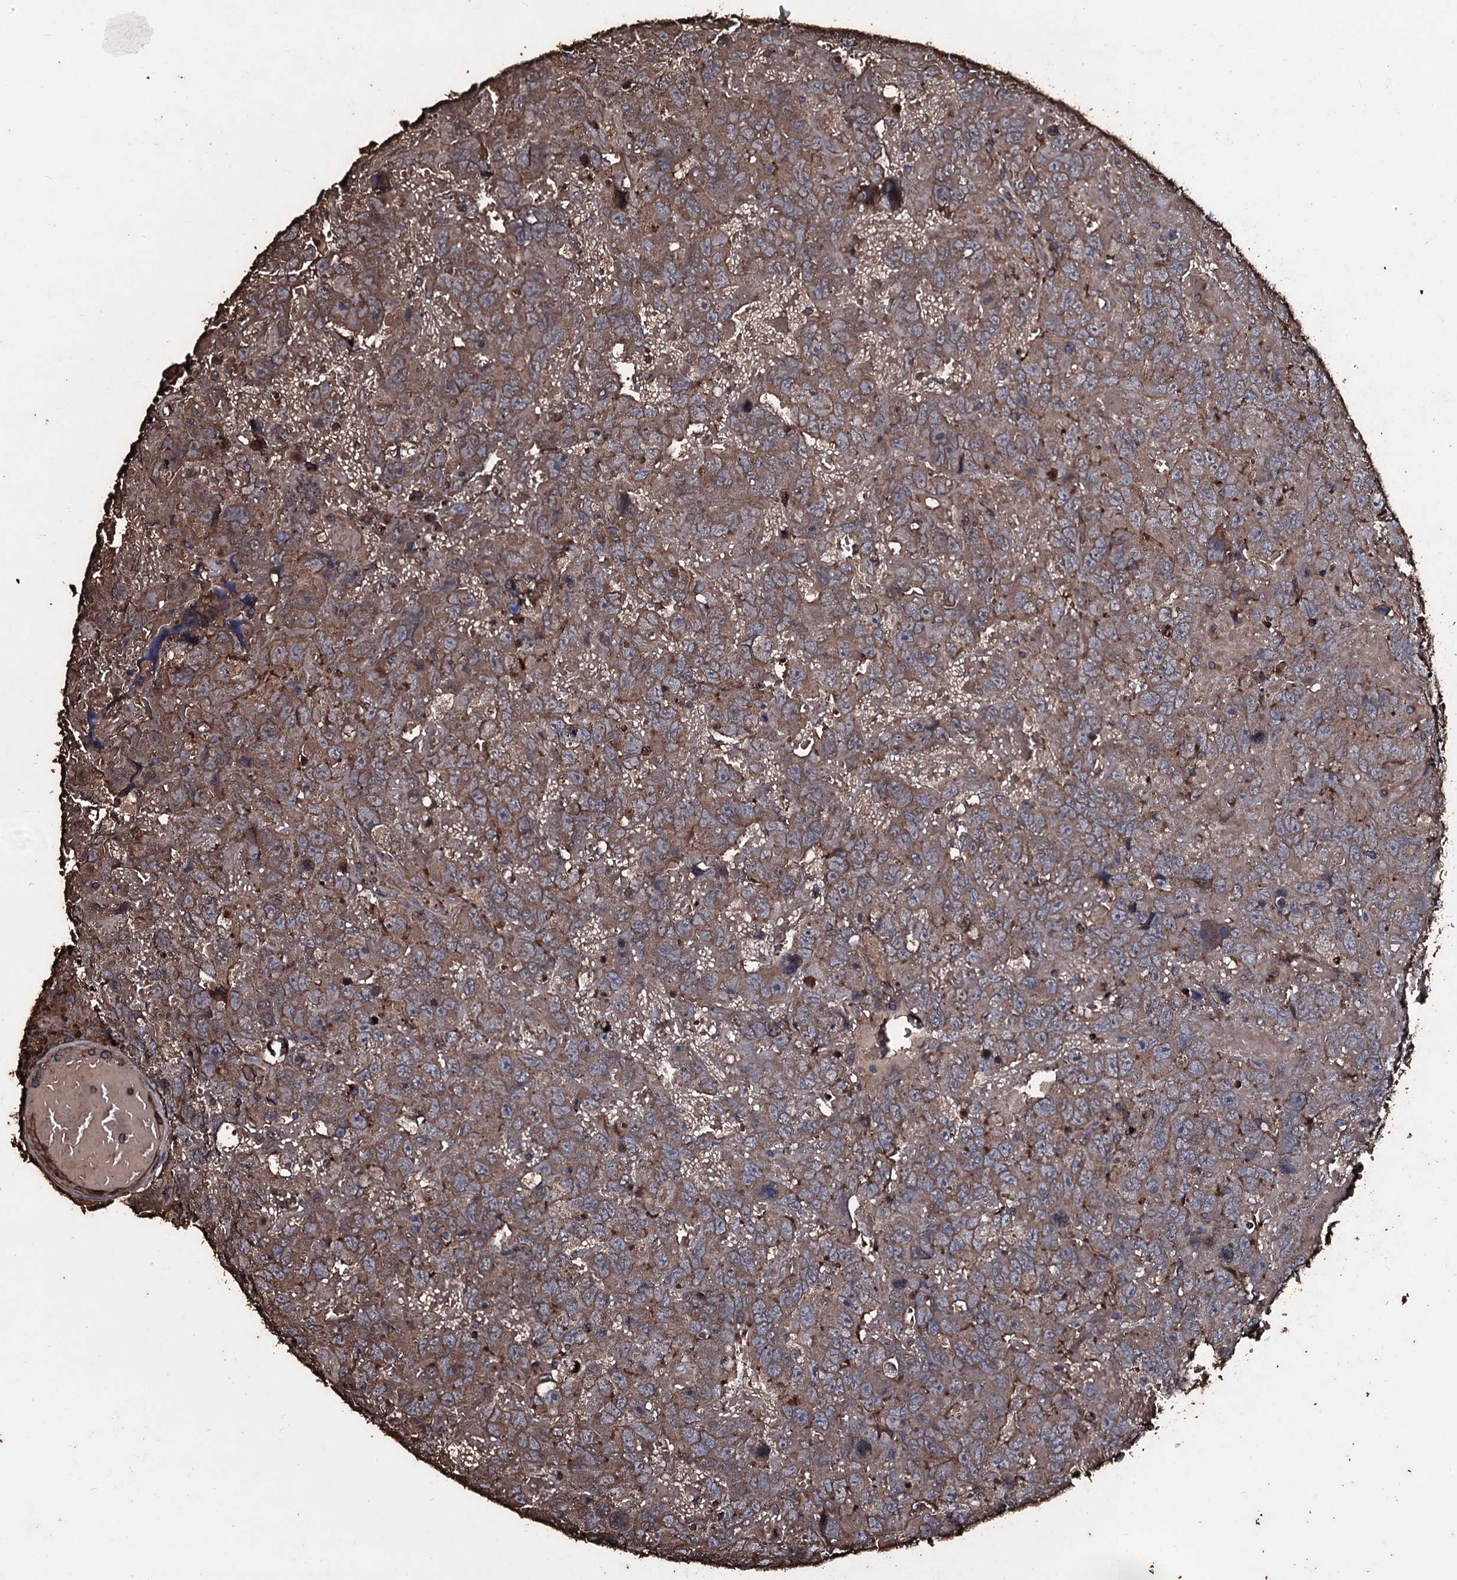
{"staining": {"intensity": "moderate", "quantity": ">75%", "location": "cytoplasmic/membranous"}, "tissue": "testis cancer", "cell_type": "Tumor cells", "image_type": "cancer", "snomed": [{"axis": "morphology", "description": "Carcinoma, Embryonal, NOS"}, {"axis": "topography", "description": "Testis"}], "caption": "A micrograph showing moderate cytoplasmic/membranous positivity in about >75% of tumor cells in testis embryonal carcinoma, as visualized by brown immunohistochemical staining.", "gene": "ZSWIM8", "patient": {"sex": "male", "age": 45}}